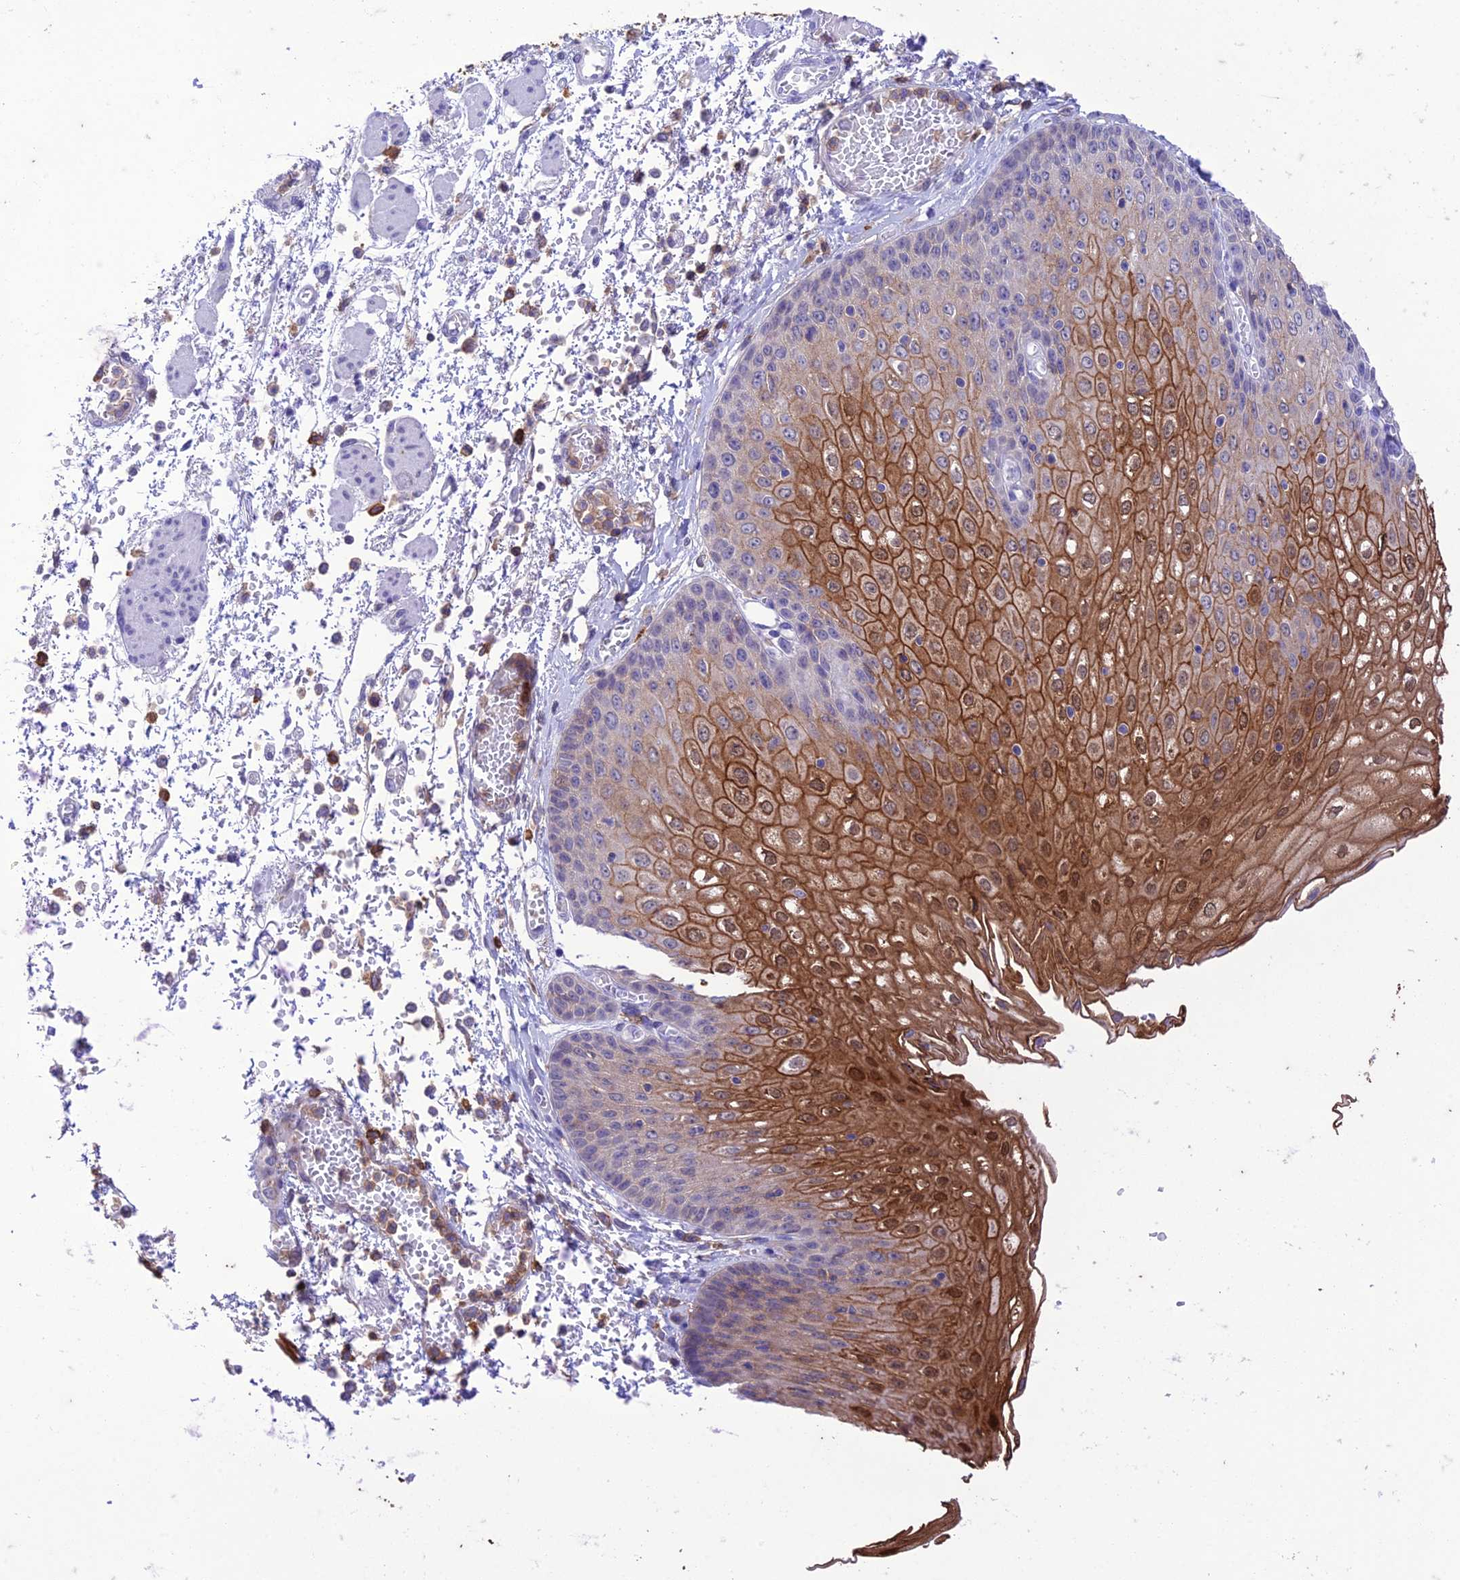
{"staining": {"intensity": "moderate", "quantity": "25%-75%", "location": "cytoplasmic/membranous,nuclear"}, "tissue": "esophagus", "cell_type": "Squamous epithelial cells", "image_type": "normal", "snomed": [{"axis": "morphology", "description": "Normal tissue, NOS"}, {"axis": "topography", "description": "Esophagus"}], "caption": "Immunohistochemistry of unremarkable human esophagus displays medium levels of moderate cytoplasmic/membranous,nuclear expression in approximately 25%-75% of squamous epithelial cells.", "gene": "FGF7", "patient": {"sex": "male", "age": 81}}